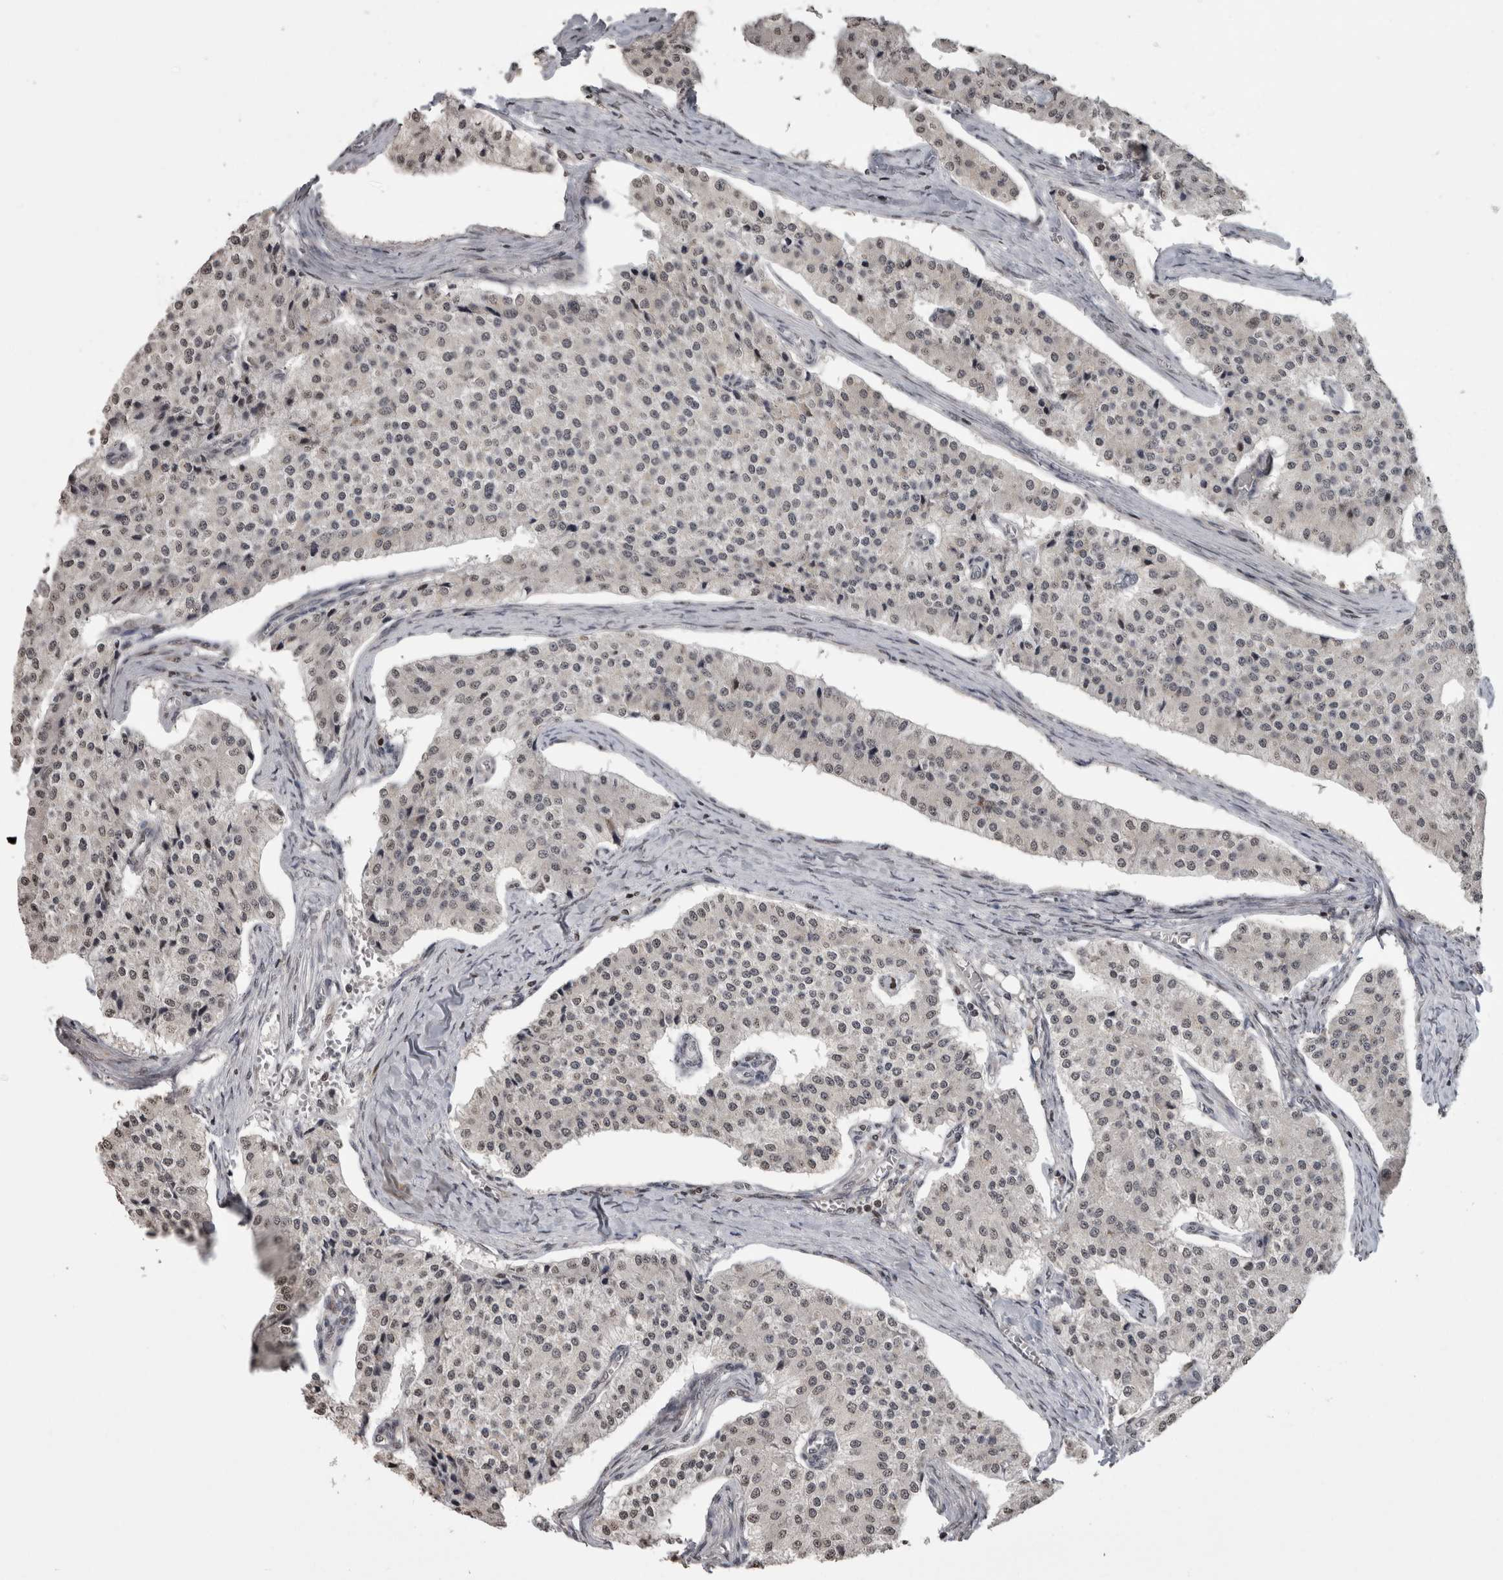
{"staining": {"intensity": "negative", "quantity": "none", "location": "none"}, "tissue": "carcinoid", "cell_type": "Tumor cells", "image_type": "cancer", "snomed": [{"axis": "morphology", "description": "Carcinoid, malignant, NOS"}, {"axis": "topography", "description": "Colon"}], "caption": "Immunohistochemical staining of human malignant carcinoid shows no significant staining in tumor cells.", "gene": "ZBTB11", "patient": {"sex": "female", "age": 52}}